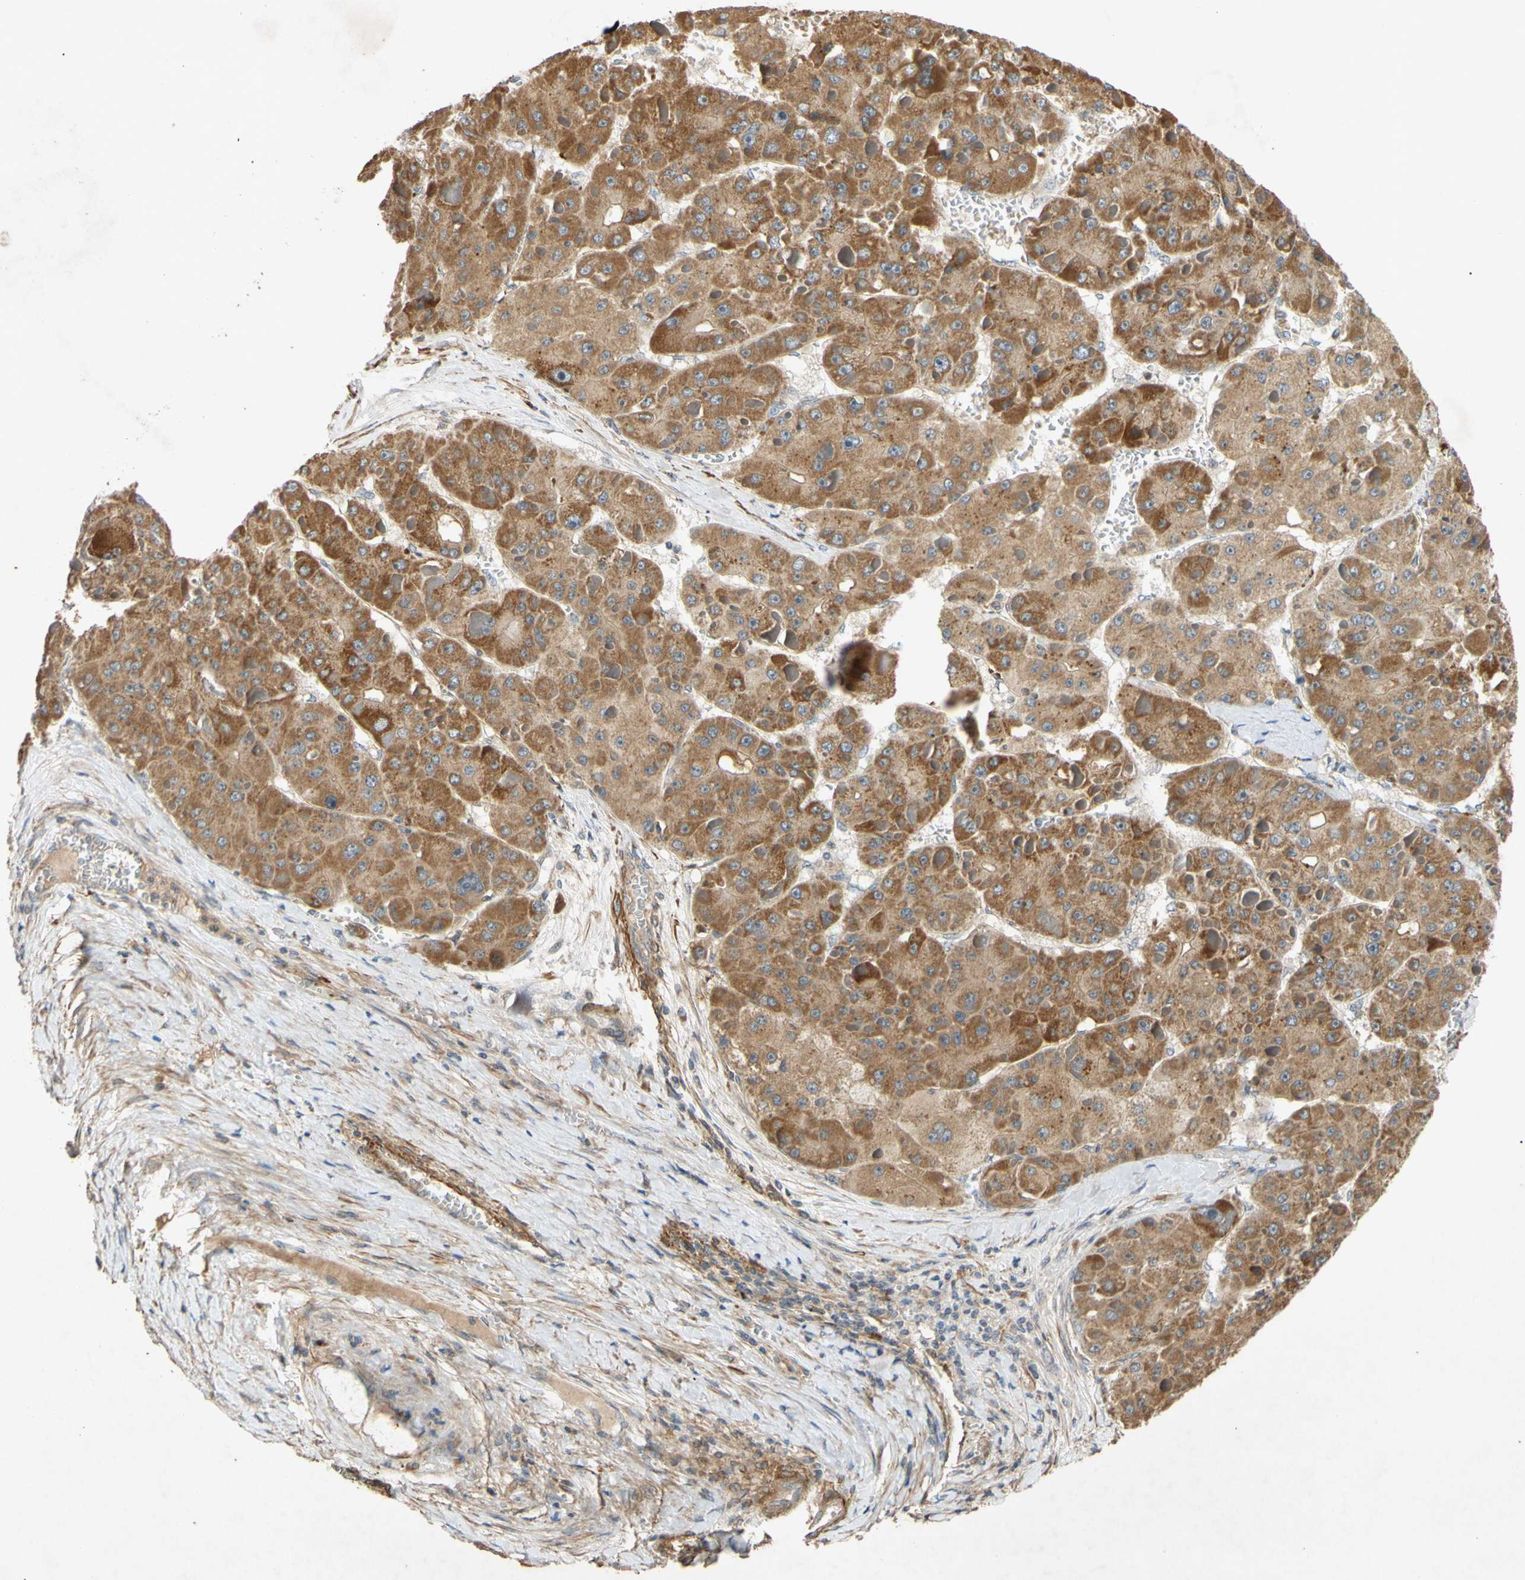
{"staining": {"intensity": "moderate", "quantity": ">75%", "location": "cytoplasmic/membranous"}, "tissue": "liver cancer", "cell_type": "Tumor cells", "image_type": "cancer", "snomed": [{"axis": "morphology", "description": "Carcinoma, Hepatocellular, NOS"}, {"axis": "topography", "description": "Liver"}], "caption": "A histopathology image of liver cancer stained for a protein shows moderate cytoplasmic/membranous brown staining in tumor cells. (DAB (3,3'-diaminobenzidine) IHC, brown staining for protein, blue staining for nuclei).", "gene": "PARD6A", "patient": {"sex": "female", "age": 73}}